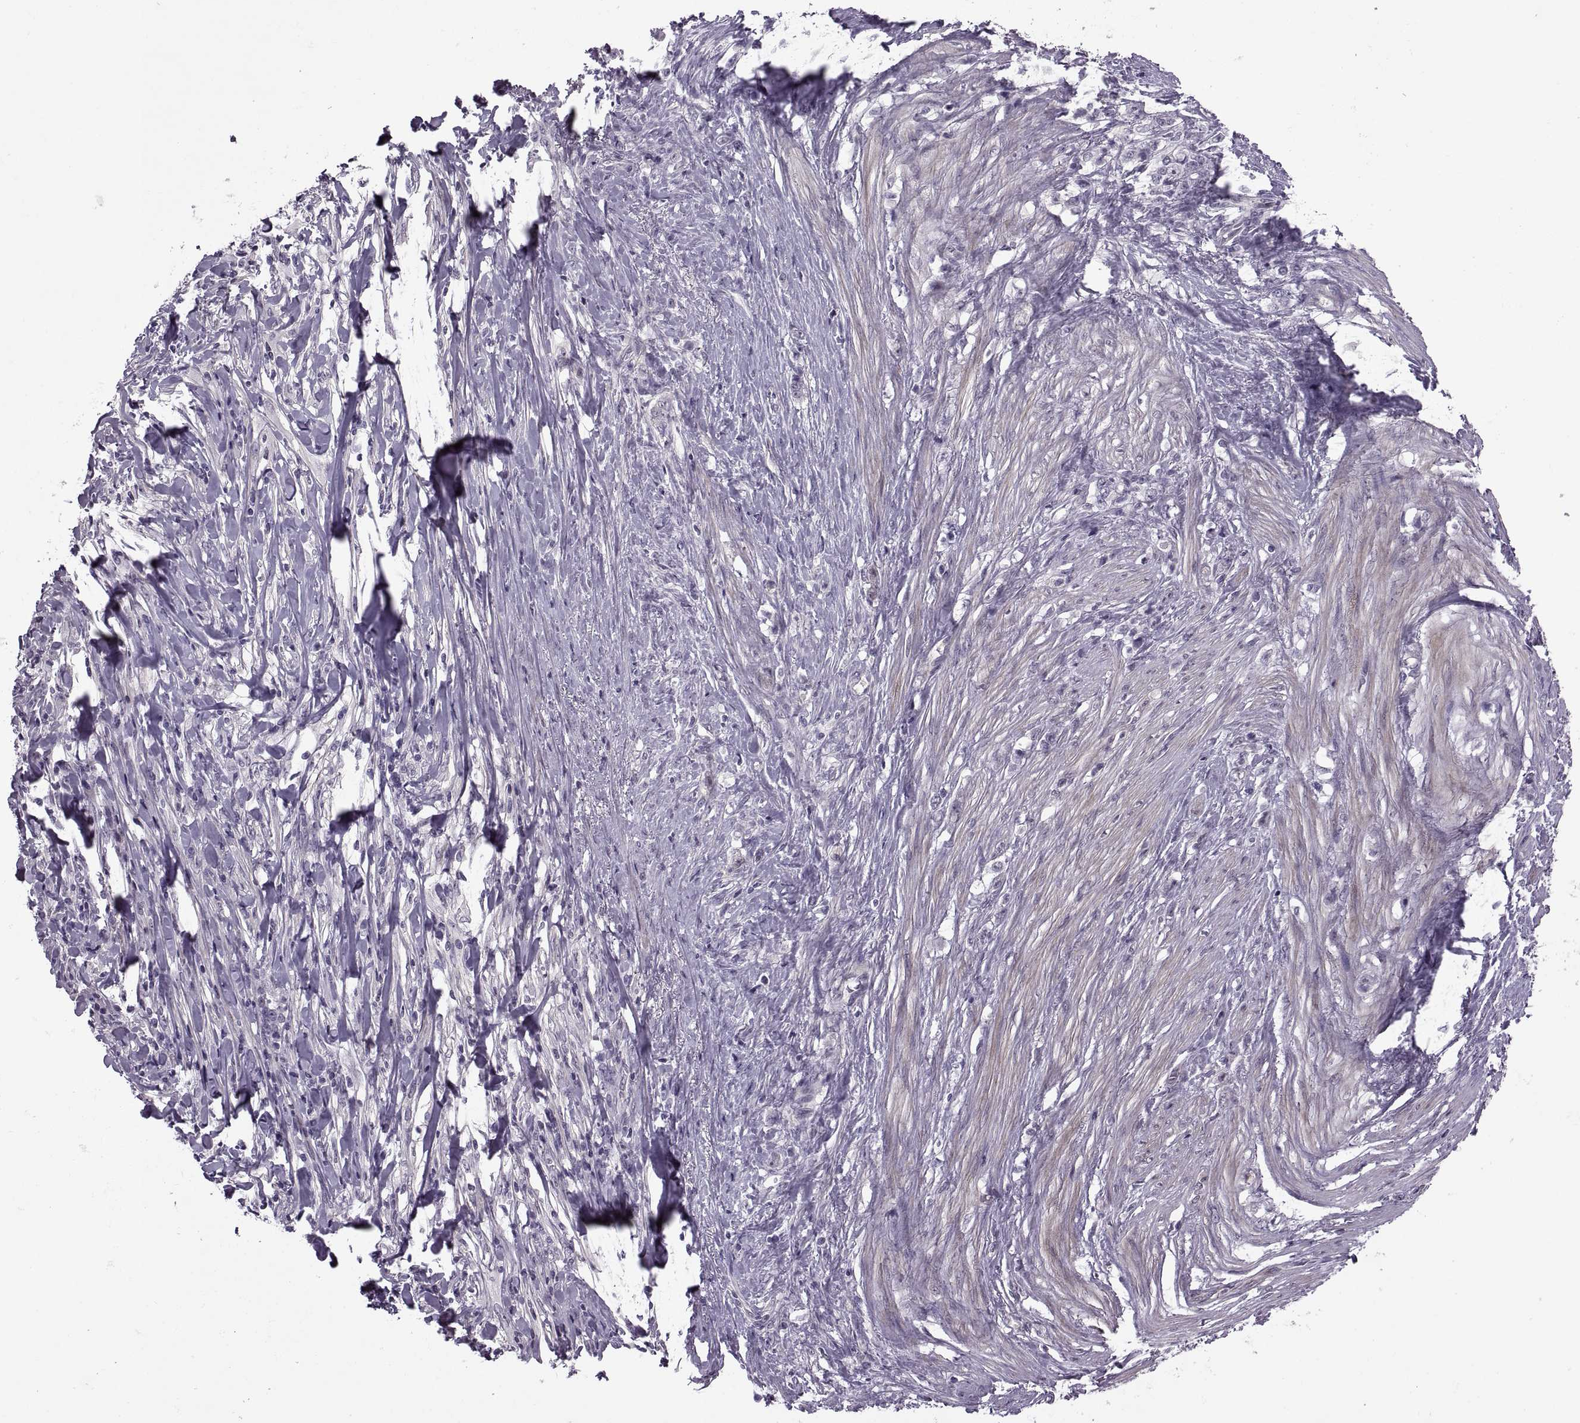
{"staining": {"intensity": "negative", "quantity": "none", "location": "none"}, "tissue": "stomach cancer", "cell_type": "Tumor cells", "image_type": "cancer", "snomed": [{"axis": "morphology", "description": "Adenocarcinoma, NOS"}, {"axis": "topography", "description": "Stomach, lower"}], "caption": "A histopathology image of stomach cancer stained for a protein reveals no brown staining in tumor cells.", "gene": "ODF3", "patient": {"sex": "male", "age": 88}}